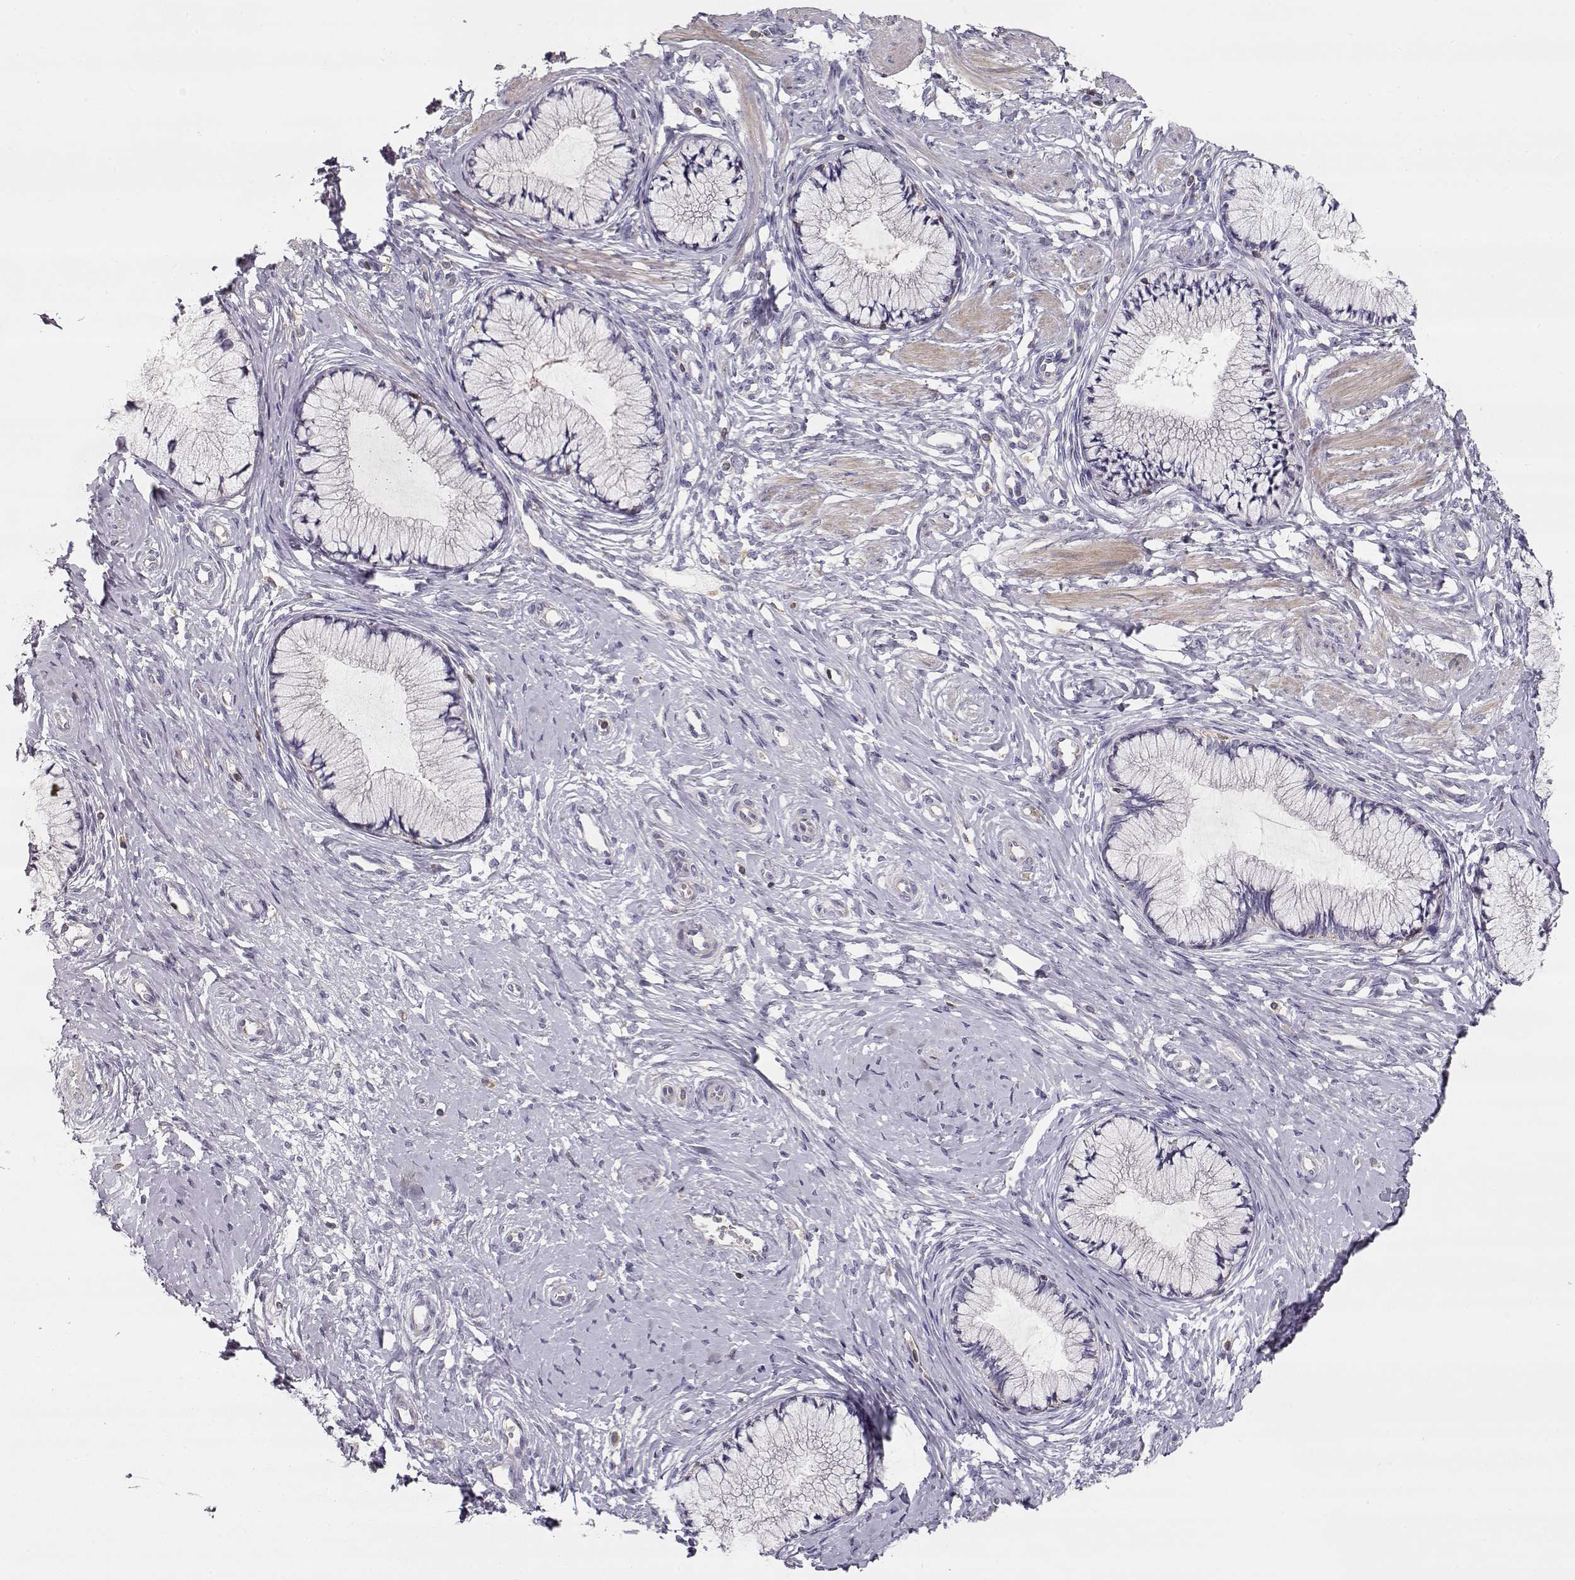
{"staining": {"intensity": "negative", "quantity": "none", "location": "none"}, "tissue": "cervix", "cell_type": "Glandular cells", "image_type": "normal", "snomed": [{"axis": "morphology", "description": "Normal tissue, NOS"}, {"axis": "topography", "description": "Cervix"}], "caption": "This photomicrograph is of benign cervix stained with IHC to label a protein in brown with the nuclei are counter-stained blue. There is no staining in glandular cells.", "gene": "VAV1", "patient": {"sex": "female", "age": 37}}